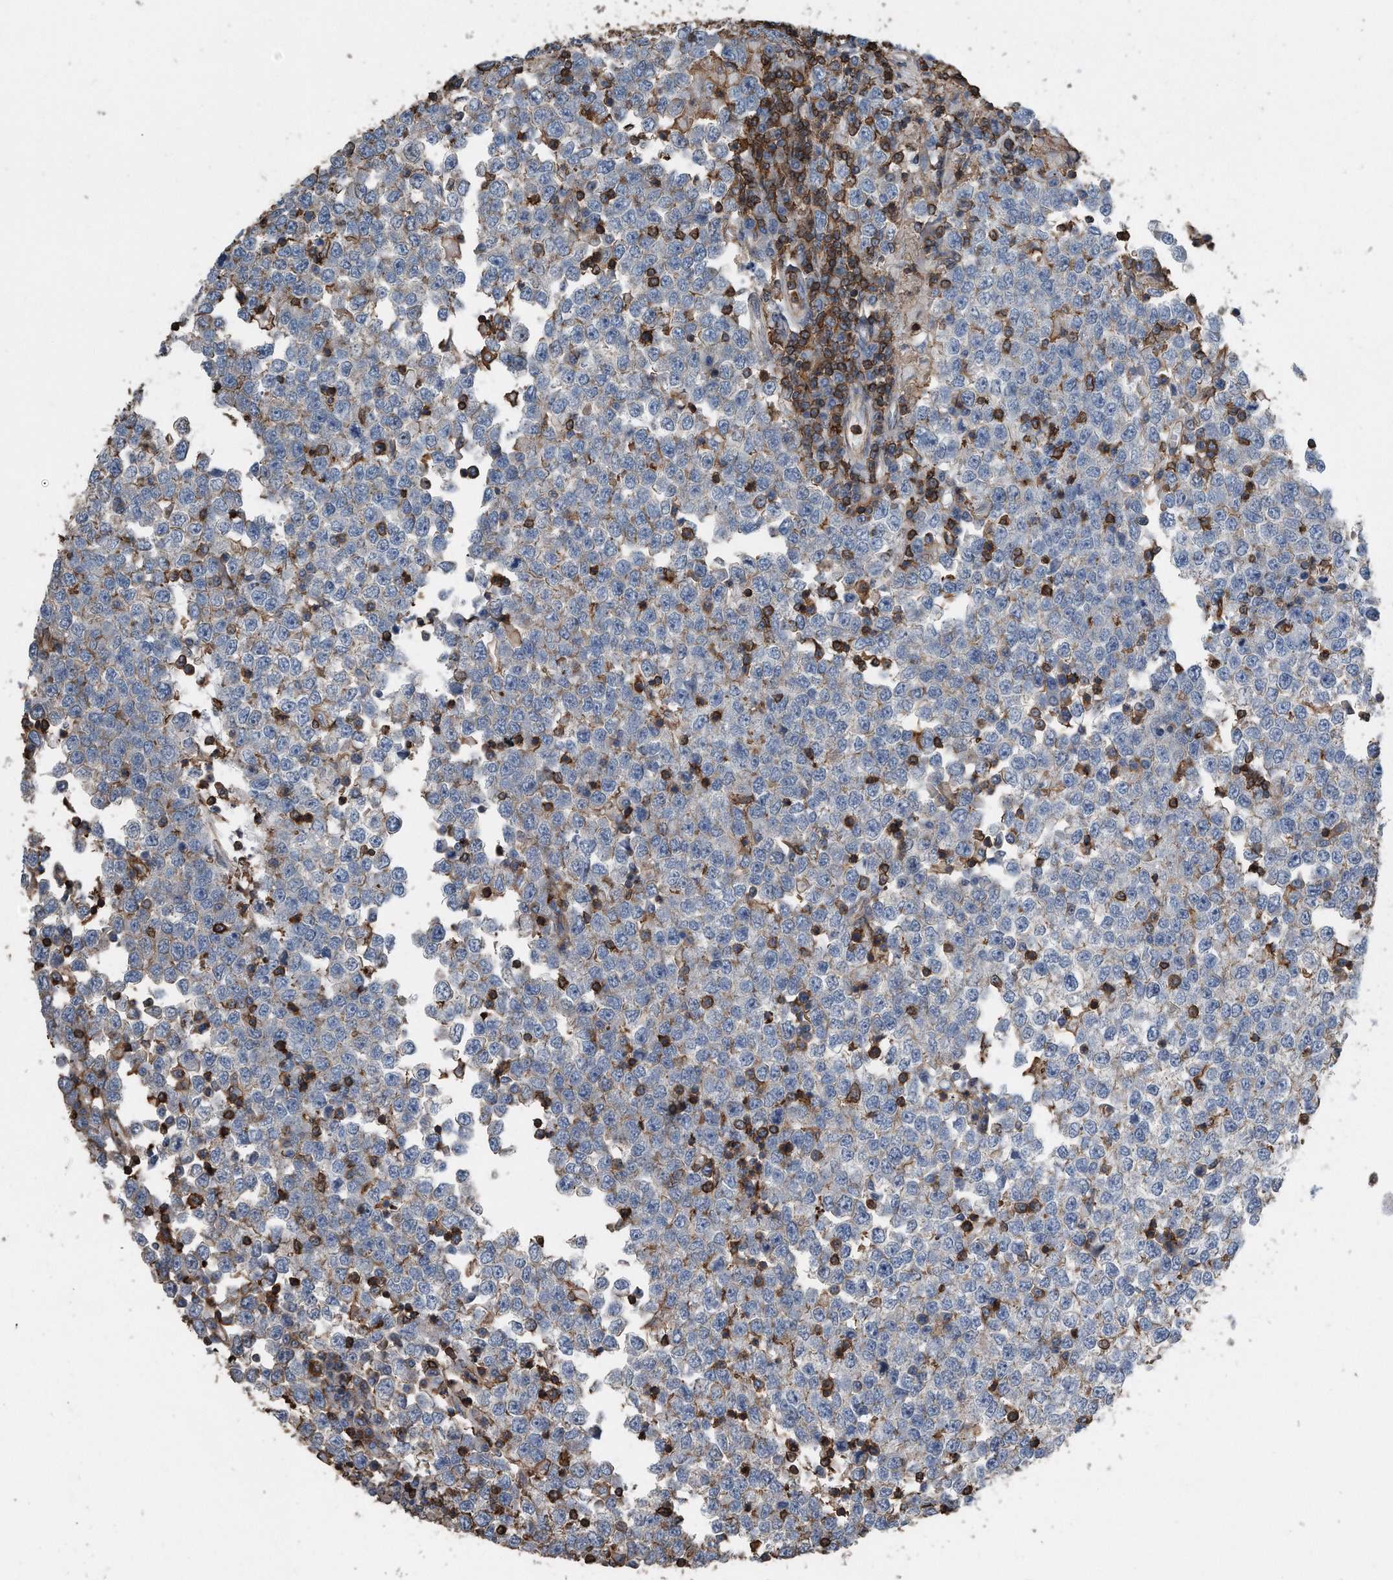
{"staining": {"intensity": "moderate", "quantity": "25%-75%", "location": "cytoplasmic/membranous"}, "tissue": "testis cancer", "cell_type": "Tumor cells", "image_type": "cancer", "snomed": [{"axis": "morphology", "description": "Seminoma, NOS"}, {"axis": "topography", "description": "Testis"}], "caption": "Protein expression analysis of testis seminoma demonstrates moderate cytoplasmic/membranous expression in approximately 25%-75% of tumor cells.", "gene": "RSPO3", "patient": {"sex": "male", "age": 65}}